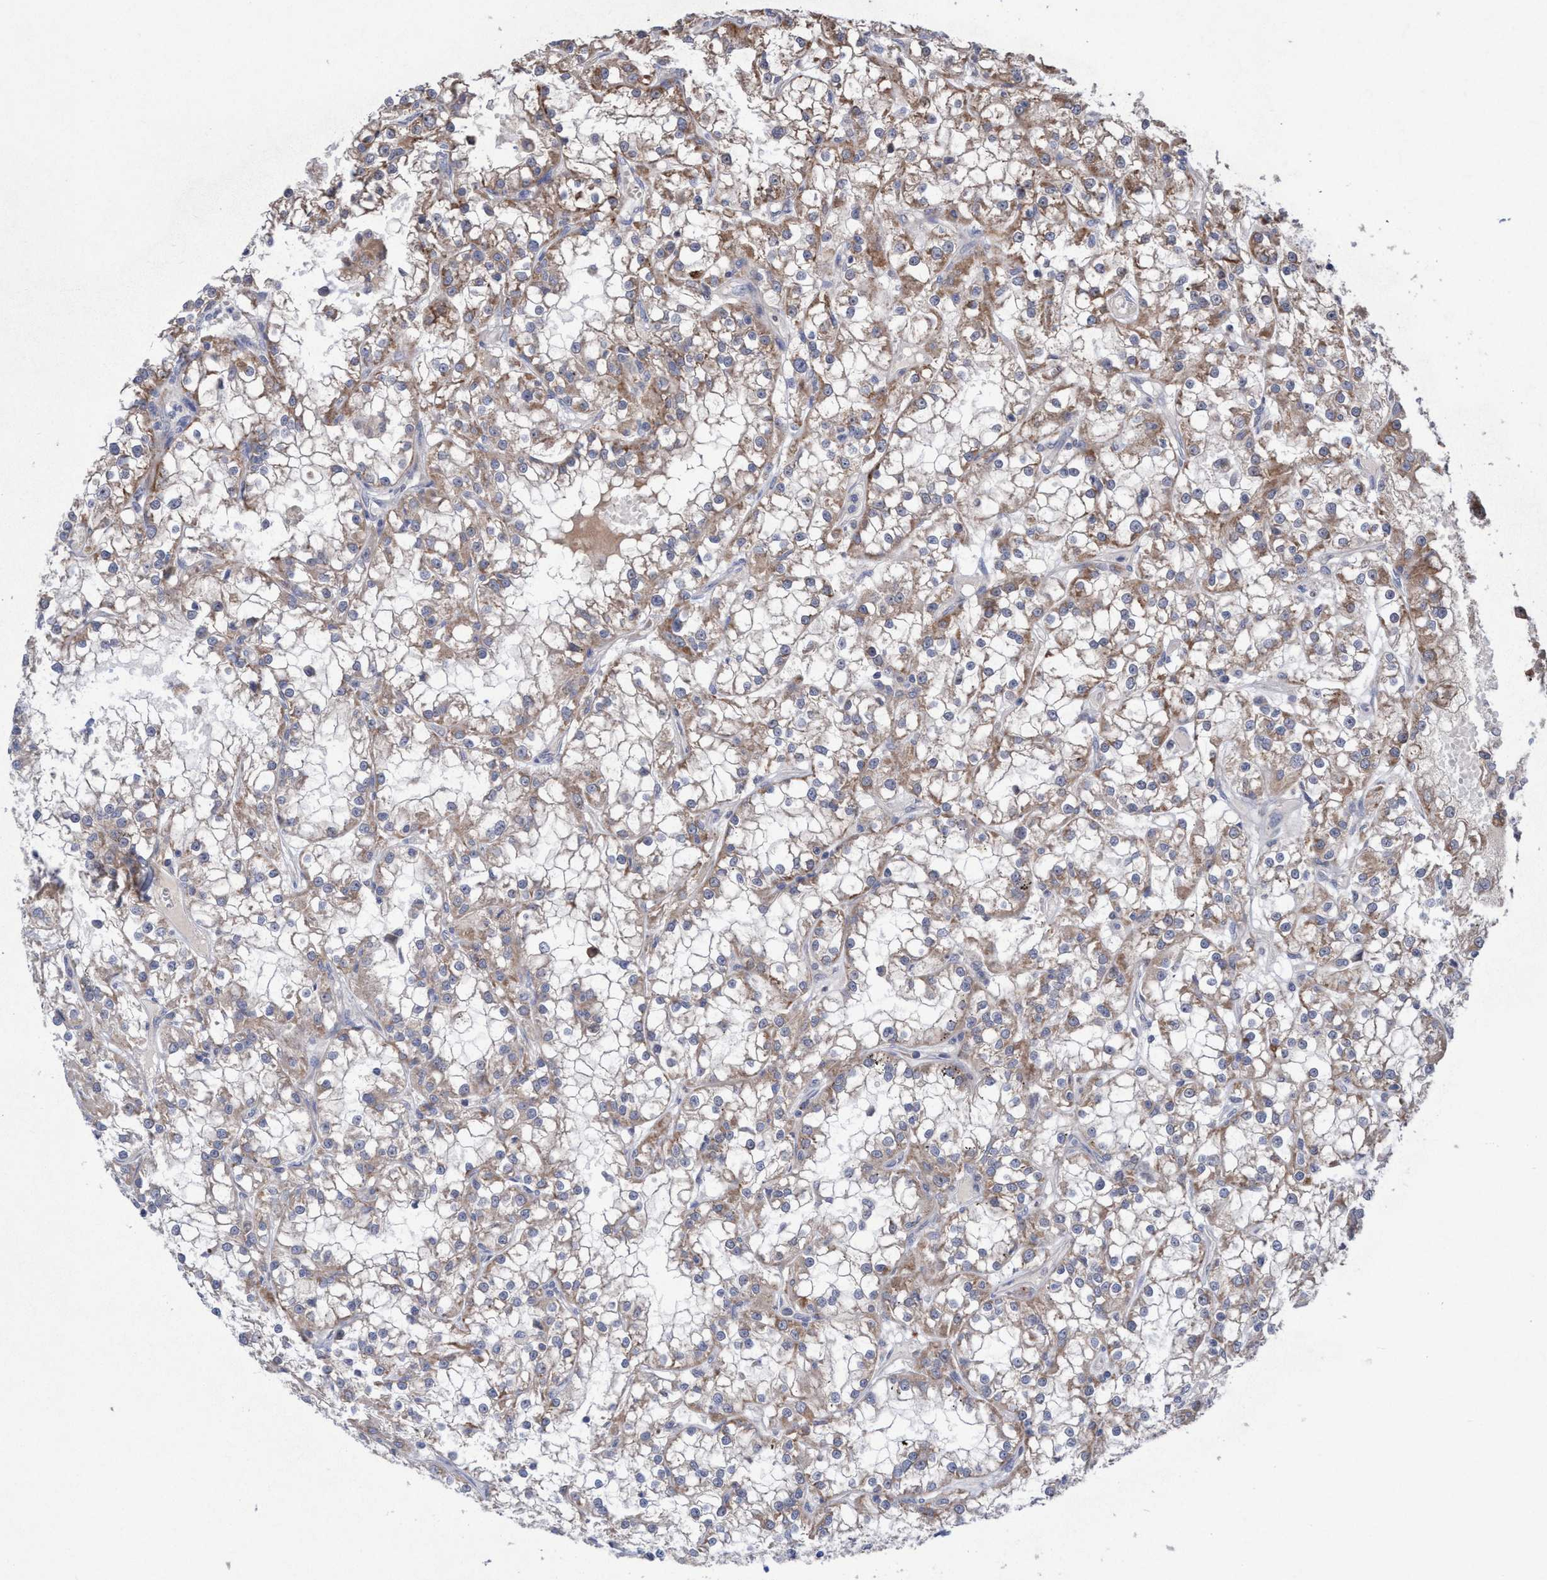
{"staining": {"intensity": "moderate", "quantity": ">75%", "location": "cytoplasmic/membranous"}, "tissue": "renal cancer", "cell_type": "Tumor cells", "image_type": "cancer", "snomed": [{"axis": "morphology", "description": "Adenocarcinoma, NOS"}, {"axis": "topography", "description": "Kidney"}], "caption": "Renal cancer (adenocarcinoma) stained with DAB (3,3'-diaminobenzidine) immunohistochemistry (IHC) displays medium levels of moderate cytoplasmic/membranous staining in about >75% of tumor cells.", "gene": "P2RY14", "patient": {"sex": "female", "age": 52}}